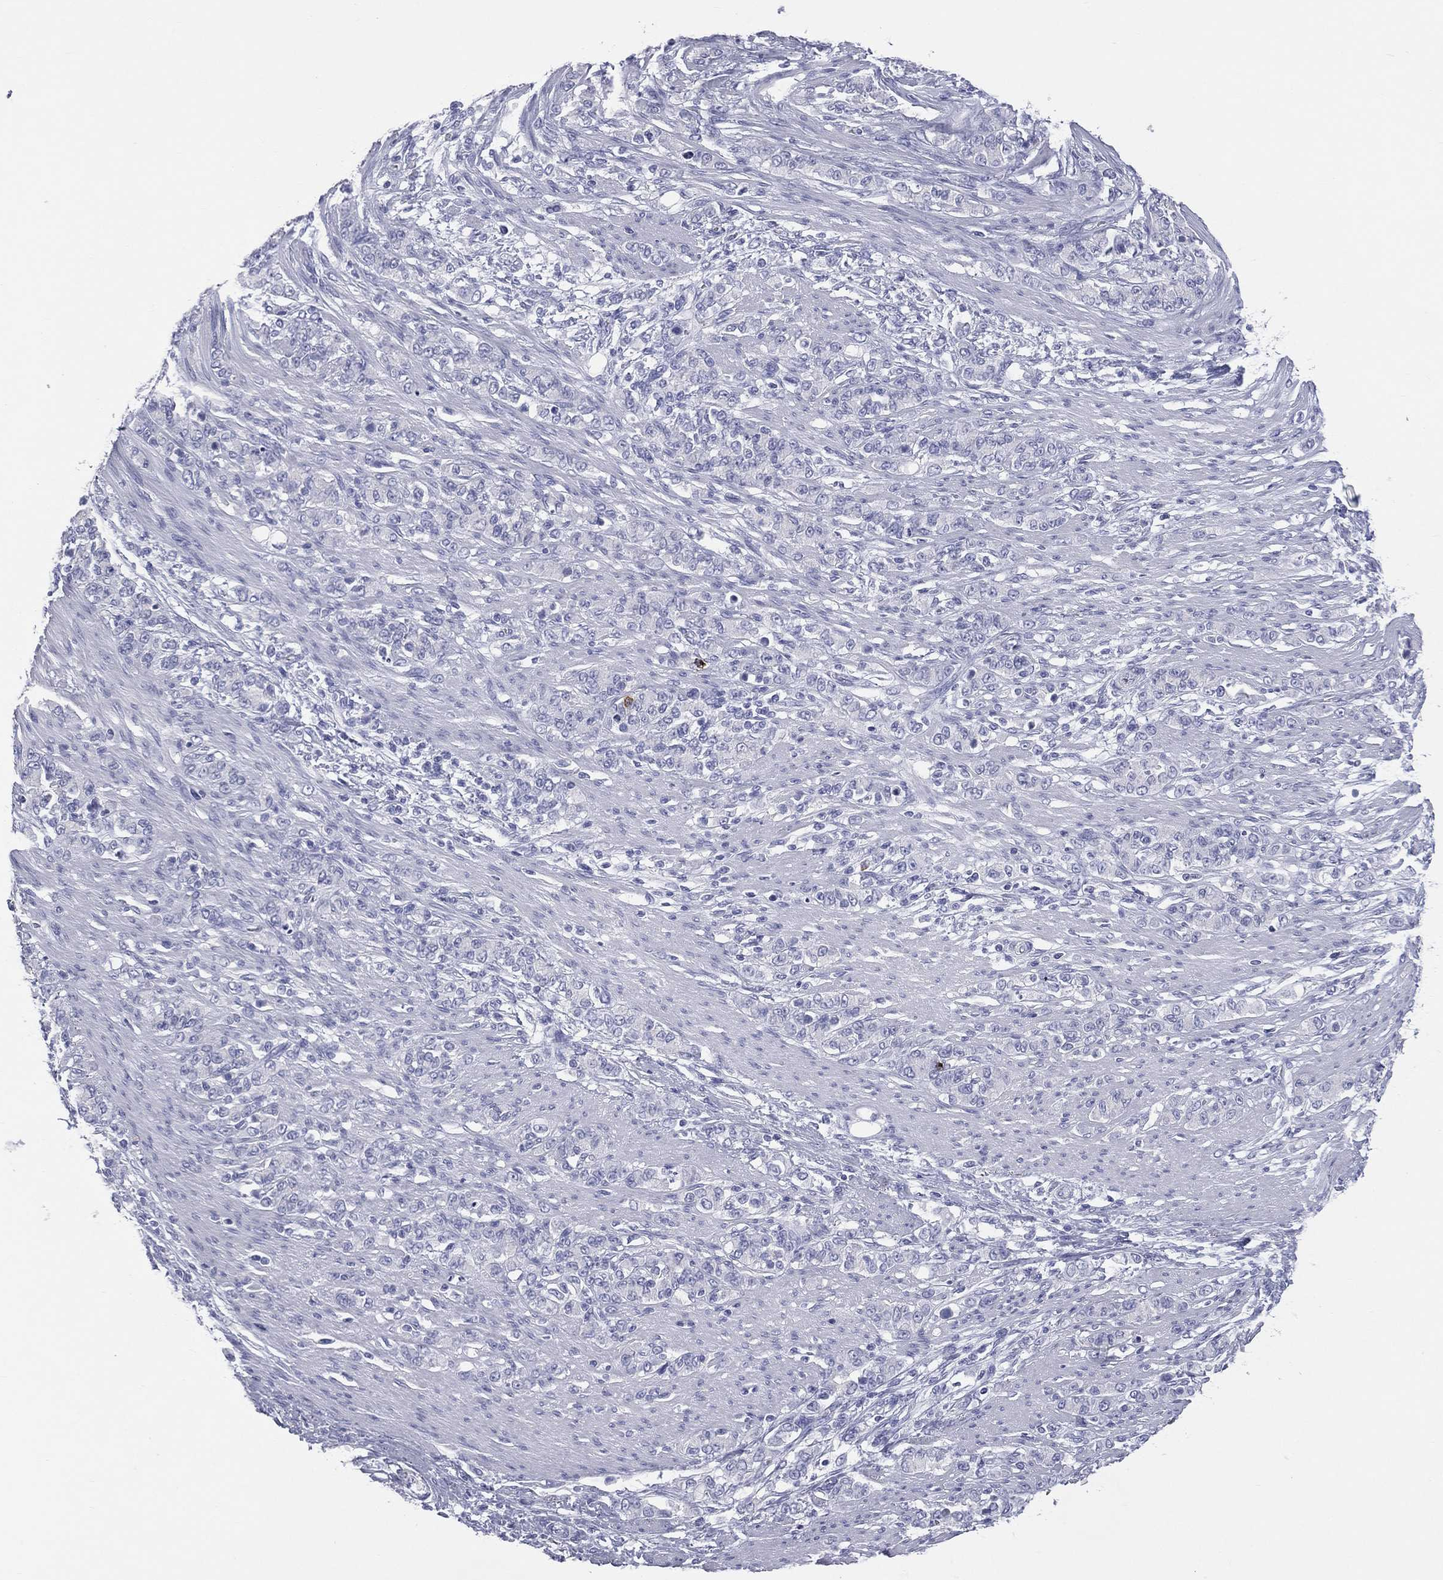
{"staining": {"intensity": "negative", "quantity": "none", "location": "none"}, "tissue": "stomach cancer", "cell_type": "Tumor cells", "image_type": "cancer", "snomed": [{"axis": "morphology", "description": "Normal tissue, NOS"}, {"axis": "morphology", "description": "Adenocarcinoma, NOS"}, {"axis": "topography", "description": "Stomach"}], "caption": "IHC of human adenocarcinoma (stomach) demonstrates no positivity in tumor cells. (DAB (3,3'-diaminobenzidine) IHC with hematoxylin counter stain).", "gene": "MLN", "patient": {"sex": "female", "age": 79}}